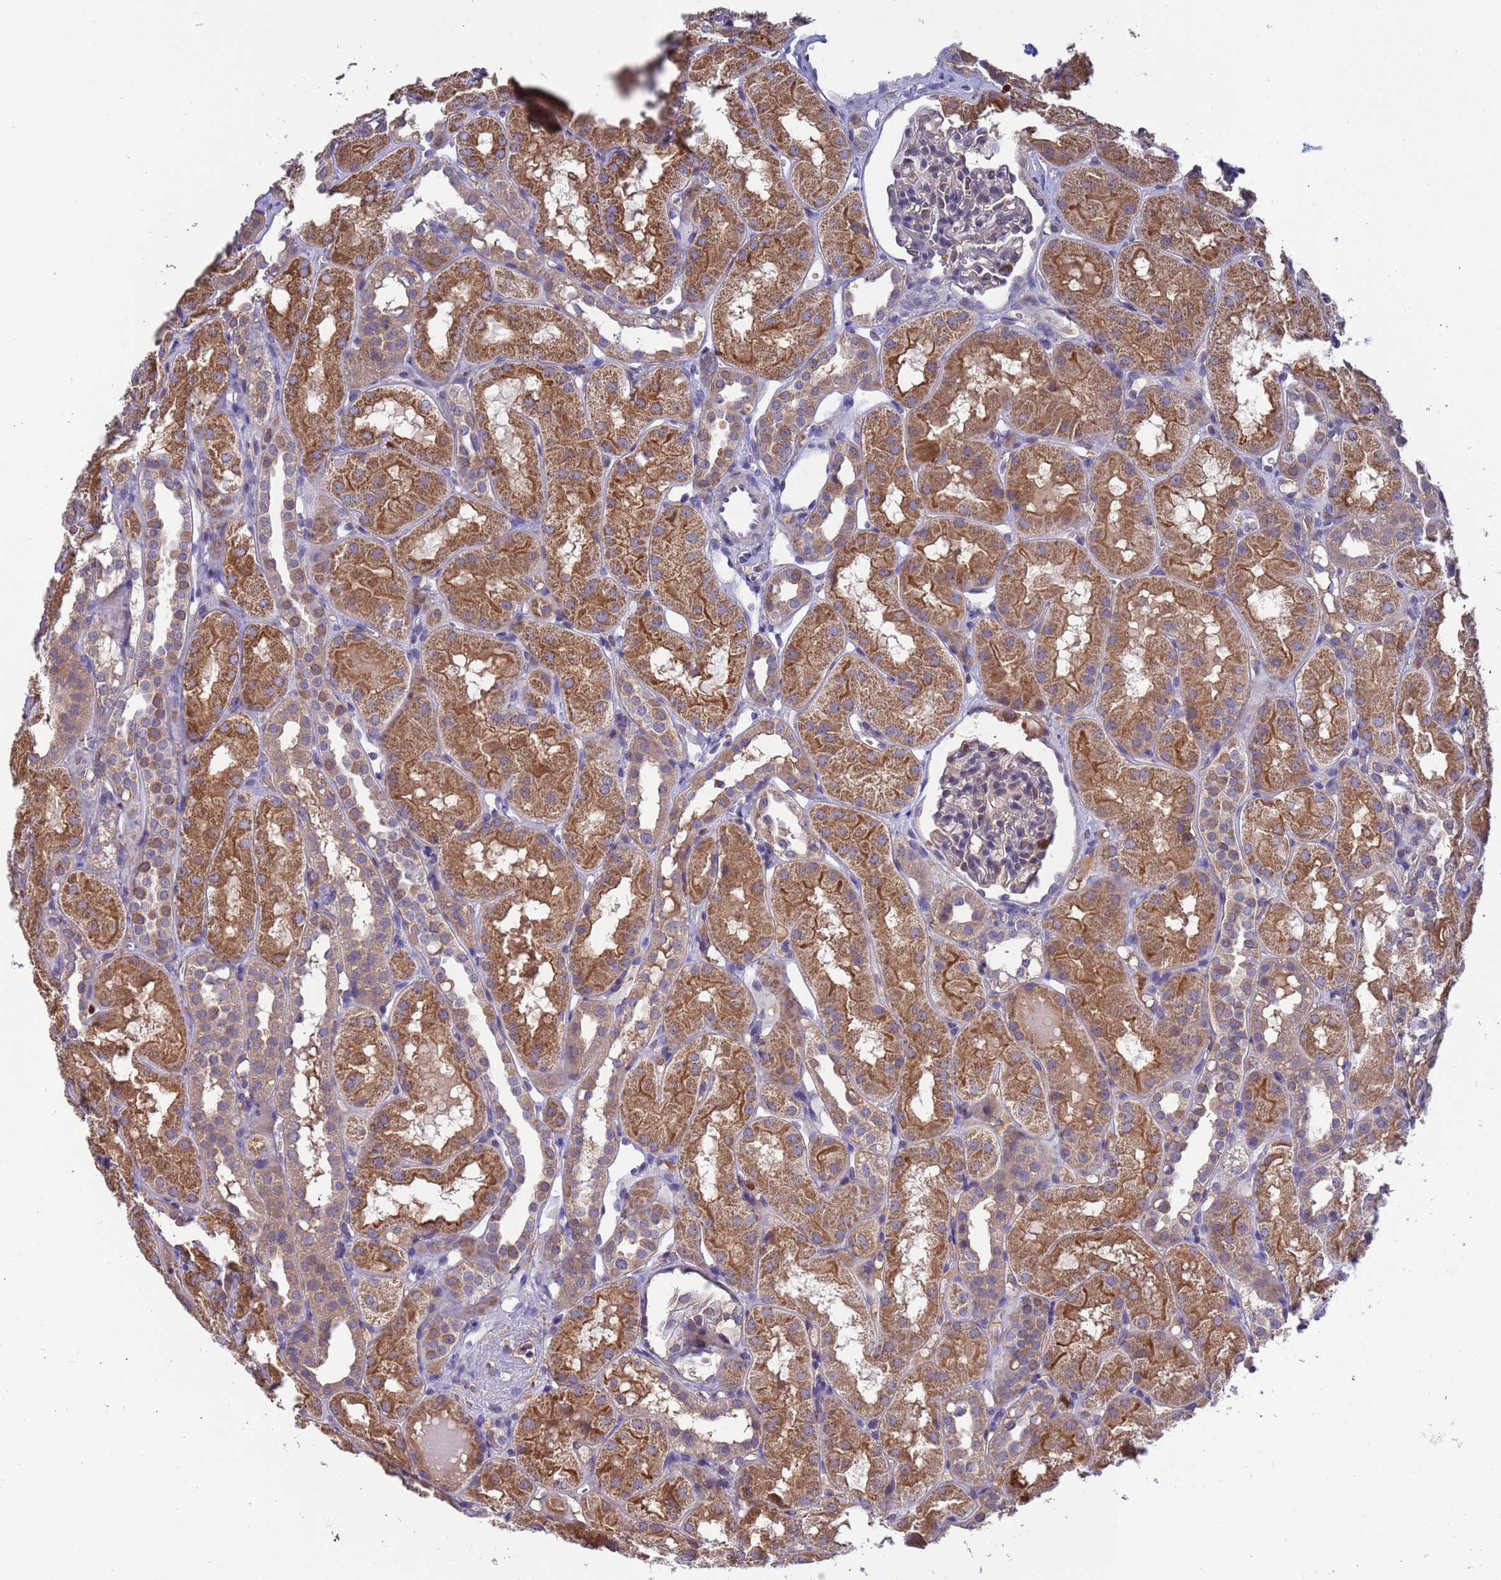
{"staining": {"intensity": "negative", "quantity": "none", "location": "none"}, "tissue": "kidney", "cell_type": "Cells in glomeruli", "image_type": "normal", "snomed": [{"axis": "morphology", "description": "Normal tissue, NOS"}, {"axis": "topography", "description": "Kidney"}, {"axis": "topography", "description": "Urinary bladder"}], "caption": "An IHC image of normal kidney is shown. There is no staining in cells in glomeruli of kidney. (Immunohistochemistry, brightfield microscopy, high magnification).", "gene": "AMPD3", "patient": {"sex": "male", "age": 16}}